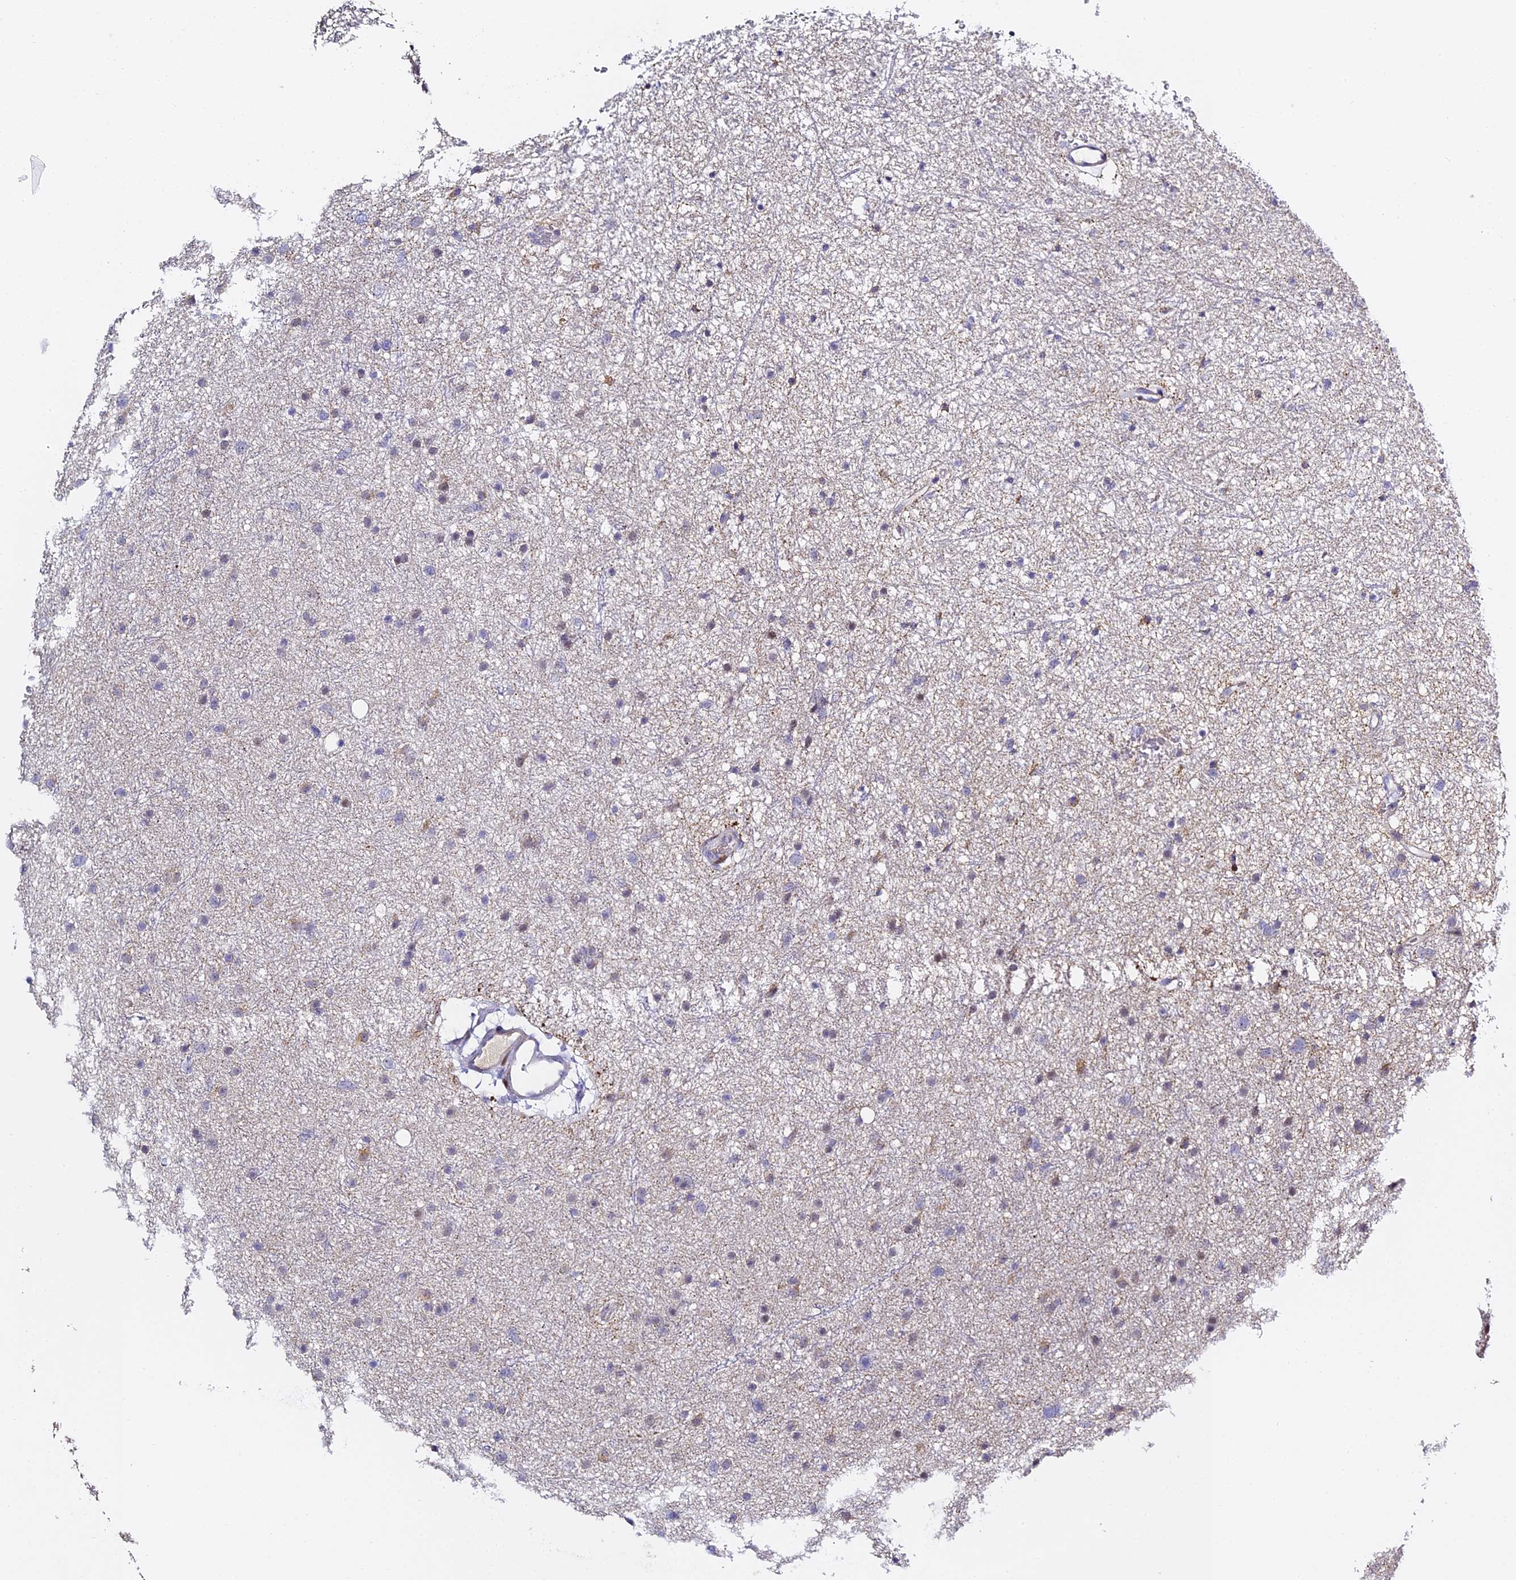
{"staining": {"intensity": "moderate", "quantity": "<25%", "location": "cytoplasmic/membranous"}, "tissue": "glioma", "cell_type": "Tumor cells", "image_type": "cancer", "snomed": [{"axis": "morphology", "description": "Glioma, malignant, Low grade"}, {"axis": "topography", "description": "Cerebral cortex"}], "caption": "The photomicrograph shows staining of glioma, revealing moderate cytoplasmic/membranous protein expression (brown color) within tumor cells.", "gene": "SERP1", "patient": {"sex": "female", "age": 39}}